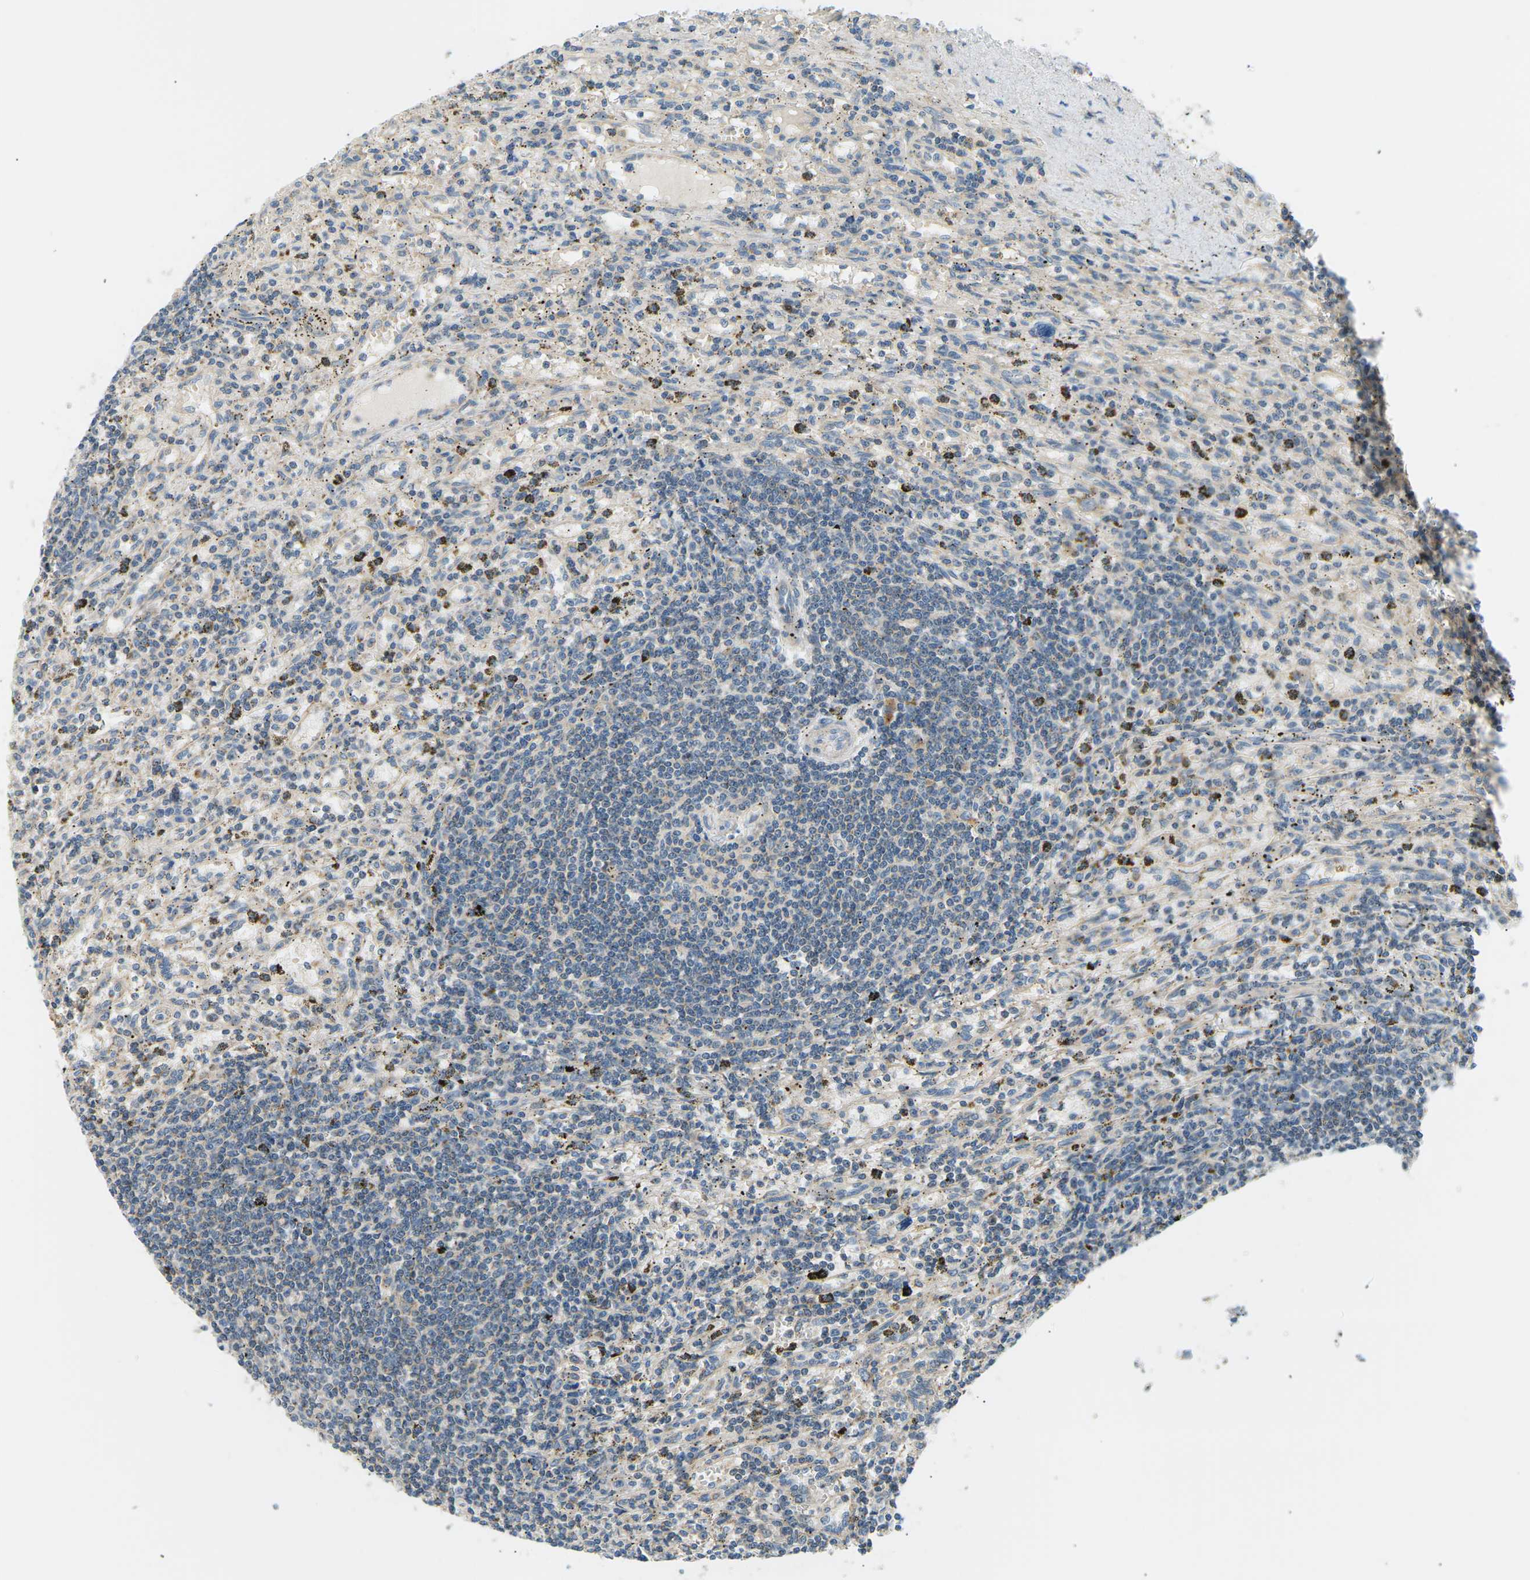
{"staining": {"intensity": "negative", "quantity": "none", "location": "none"}, "tissue": "lymphoma", "cell_type": "Tumor cells", "image_type": "cancer", "snomed": [{"axis": "morphology", "description": "Malignant lymphoma, non-Hodgkin's type, Low grade"}, {"axis": "topography", "description": "Spleen"}], "caption": "The immunohistochemistry image has no significant staining in tumor cells of malignant lymphoma, non-Hodgkin's type (low-grade) tissue.", "gene": "TBC1D8", "patient": {"sex": "male", "age": 76}}